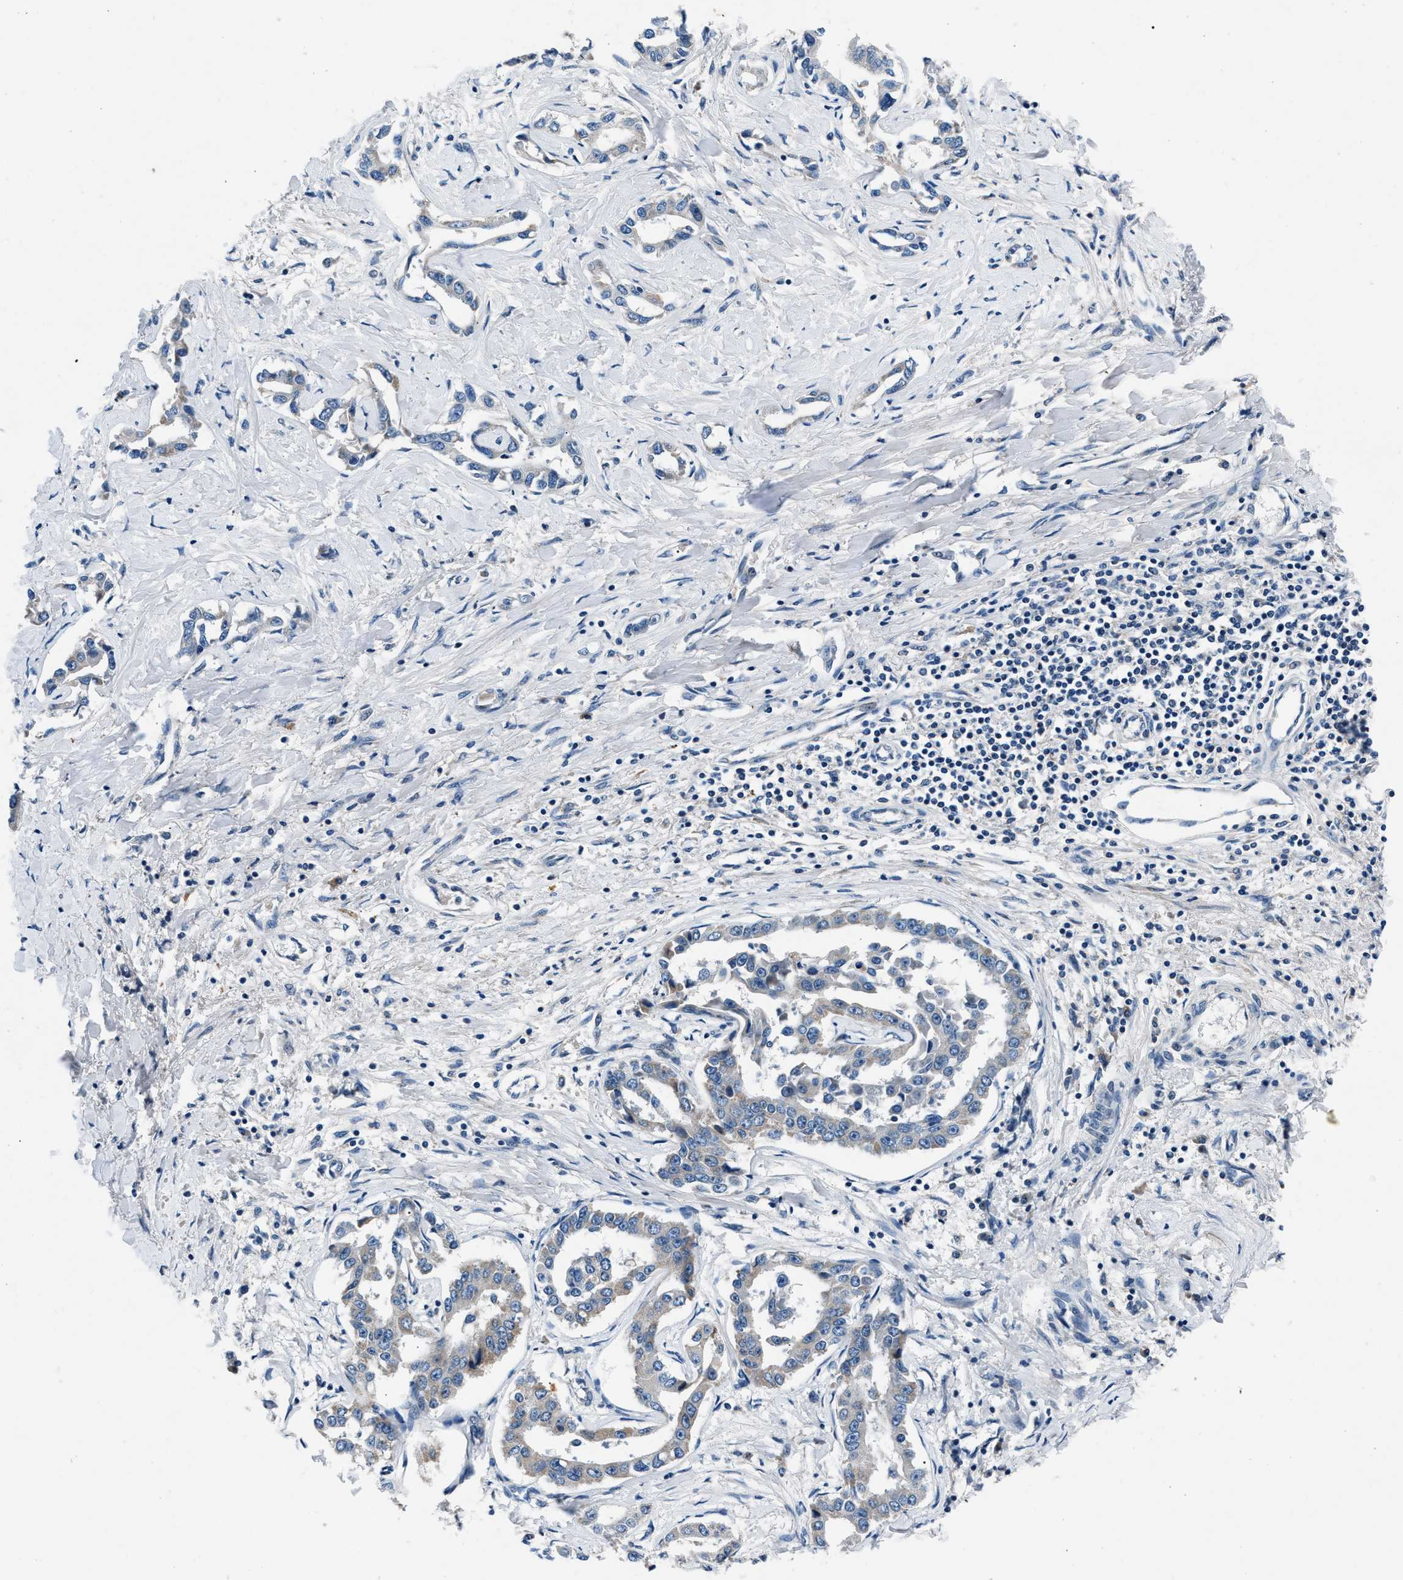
{"staining": {"intensity": "negative", "quantity": "none", "location": "none"}, "tissue": "liver cancer", "cell_type": "Tumor cells", "image_type": "cancer", "snomed": [{"axis": "morphology", "description": "Cholangiocarcinoma"}, {"axis": "topography", "description": "Liver"}], "caption": "Human liver cholangiocarcinoma stained for a protein using immunohistochemistry shows no positivity in tumor cells.", "gene": "DENND6B", "patient": {"sex": "male", "age": 59}}